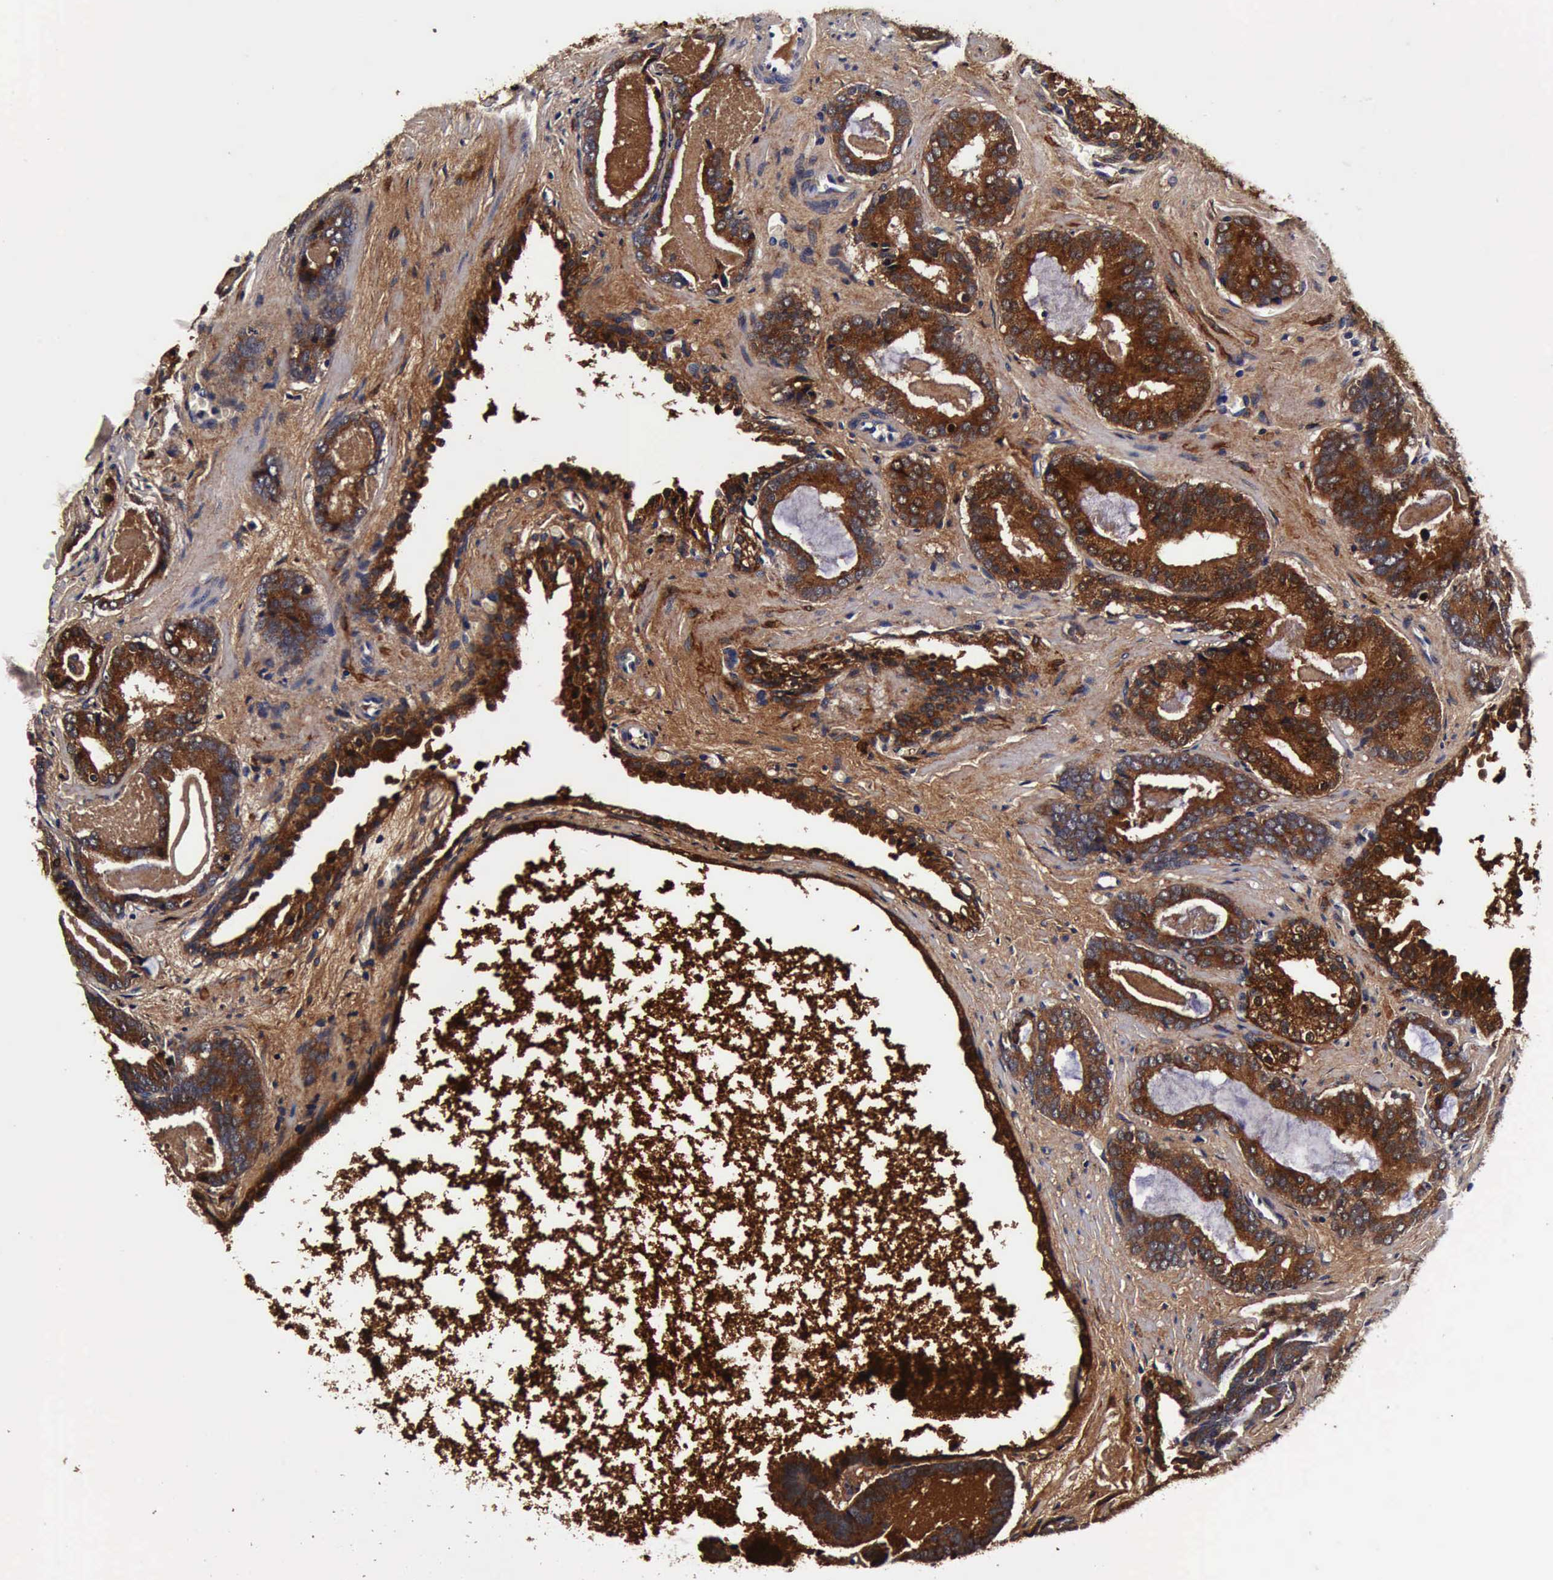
{"staining": {"intensity": "strong", "quantity": ">75%", "location": "cytoplasmic/membranous"}, "tissue": "prostate cancer", "cell_type": "Tumor cells", "image_type": "cancer", "snomed": [{"axis": "morphology", "description": "Adenocarcinoma, Medium grade"}, {"axis": "topography", "description": "Prostate"}], "caption": "A high-resolution image shows immunohistochemistry staining of prostate cancer, which reveals strong cytoplasmic/membranous positivity in about >75% of tumor cells.", "gene": "CST3", "patient": {"sex": "male", "age": 64}}